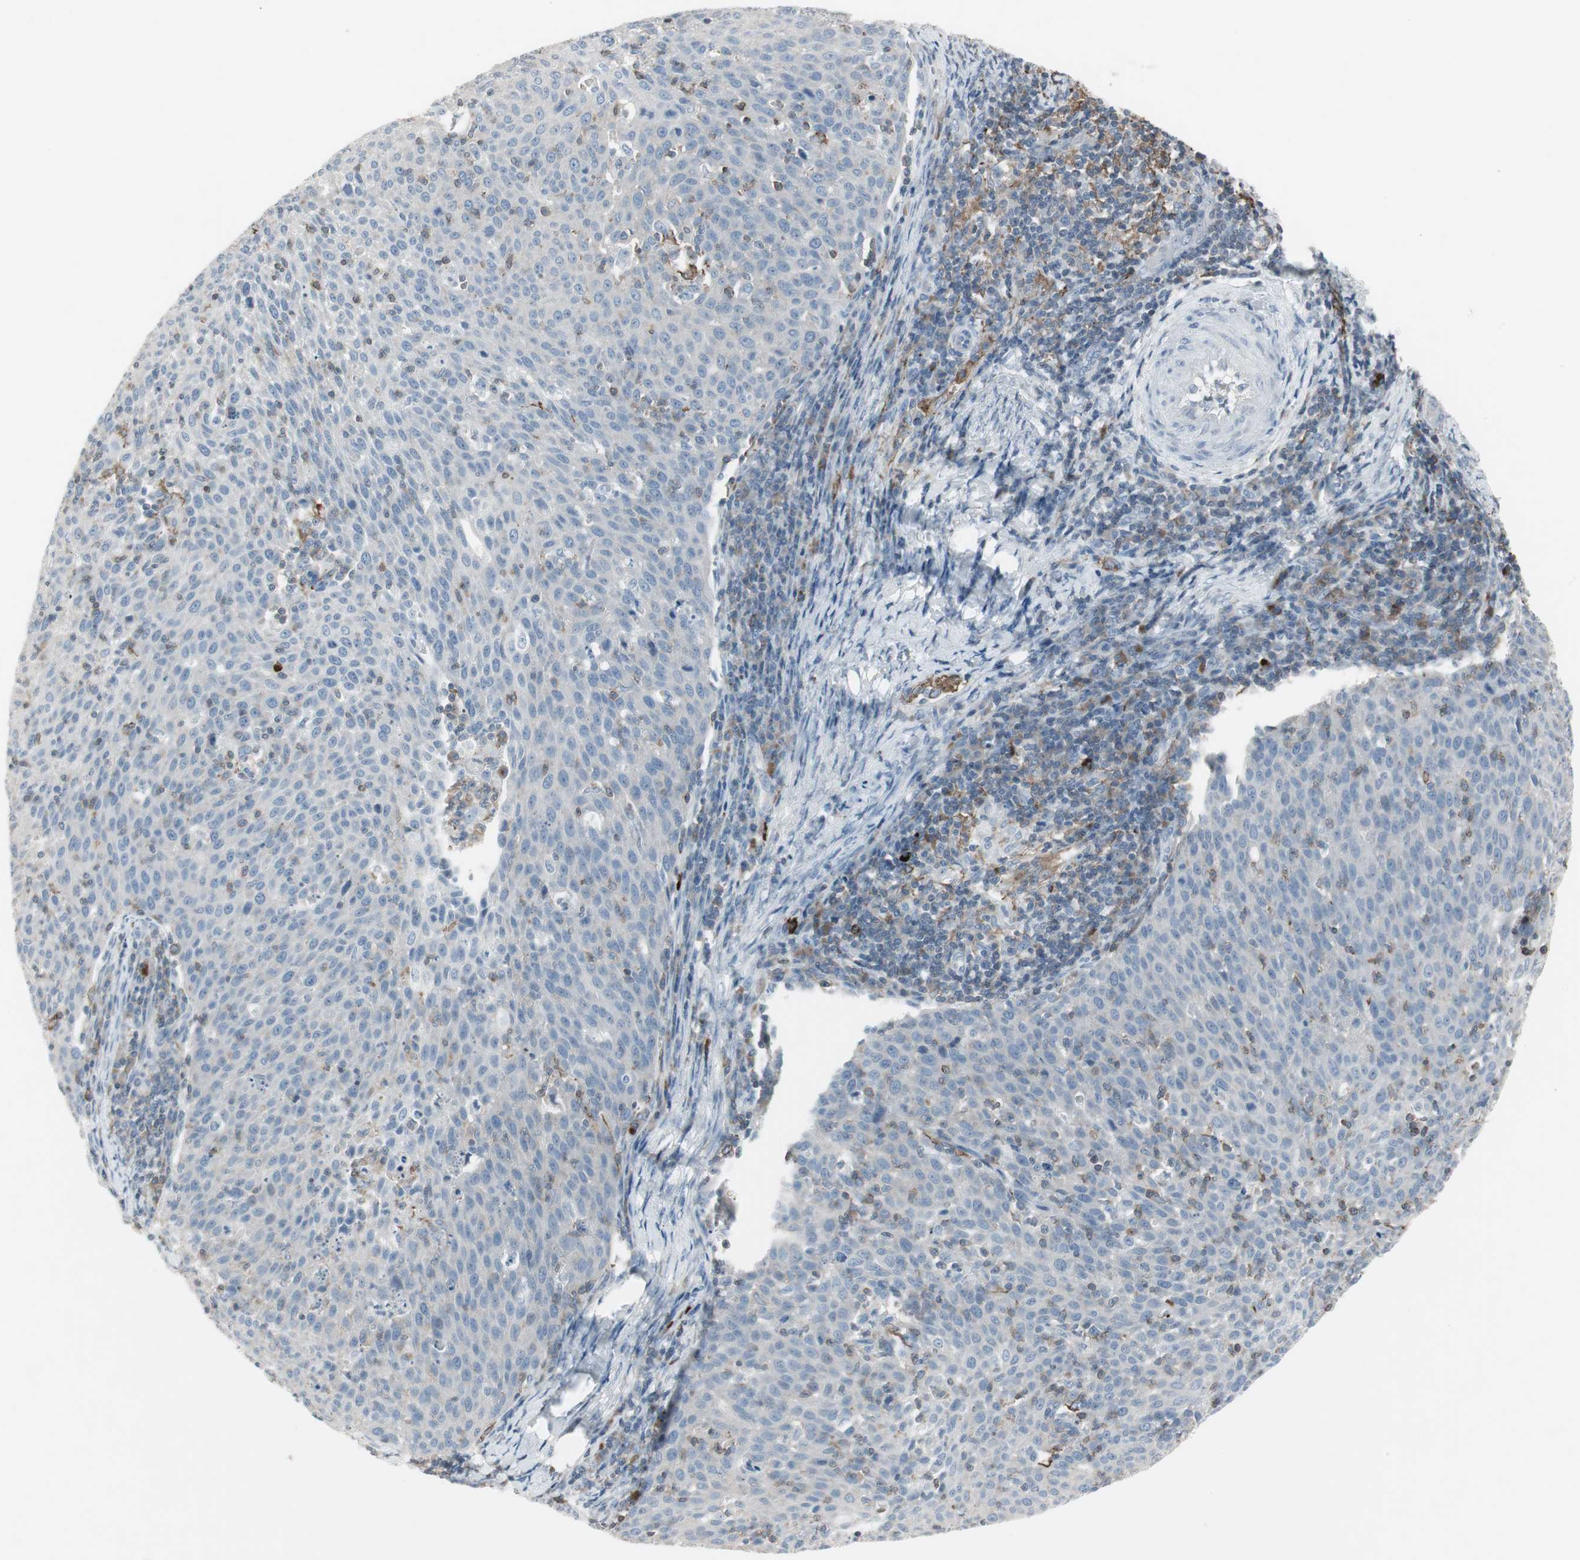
{"staining": {"intensity": "negative", "quantity": "none", "location": "none"}, "tissue": "cervical cancer", "cell_type": "Tumor cells", "image_type": "cancer", "snomed": [{"axis": "morphology", "description": "Squamous cell carcinoma, NOS"}, {"axis": "topography", "description": "Cervix"}], "caption": "Immunohistochemistry (IHC) photomicrograph of cervical cancer (squamous cell carcinoma) stained for a protein (brown), which shows no staining in tumor cells. (DAB immunohistochemistry visualized using brightfield microscopy, high magnification).", "gene": "MAP4K4", "patient": {"sex": "female", "age": 38}}